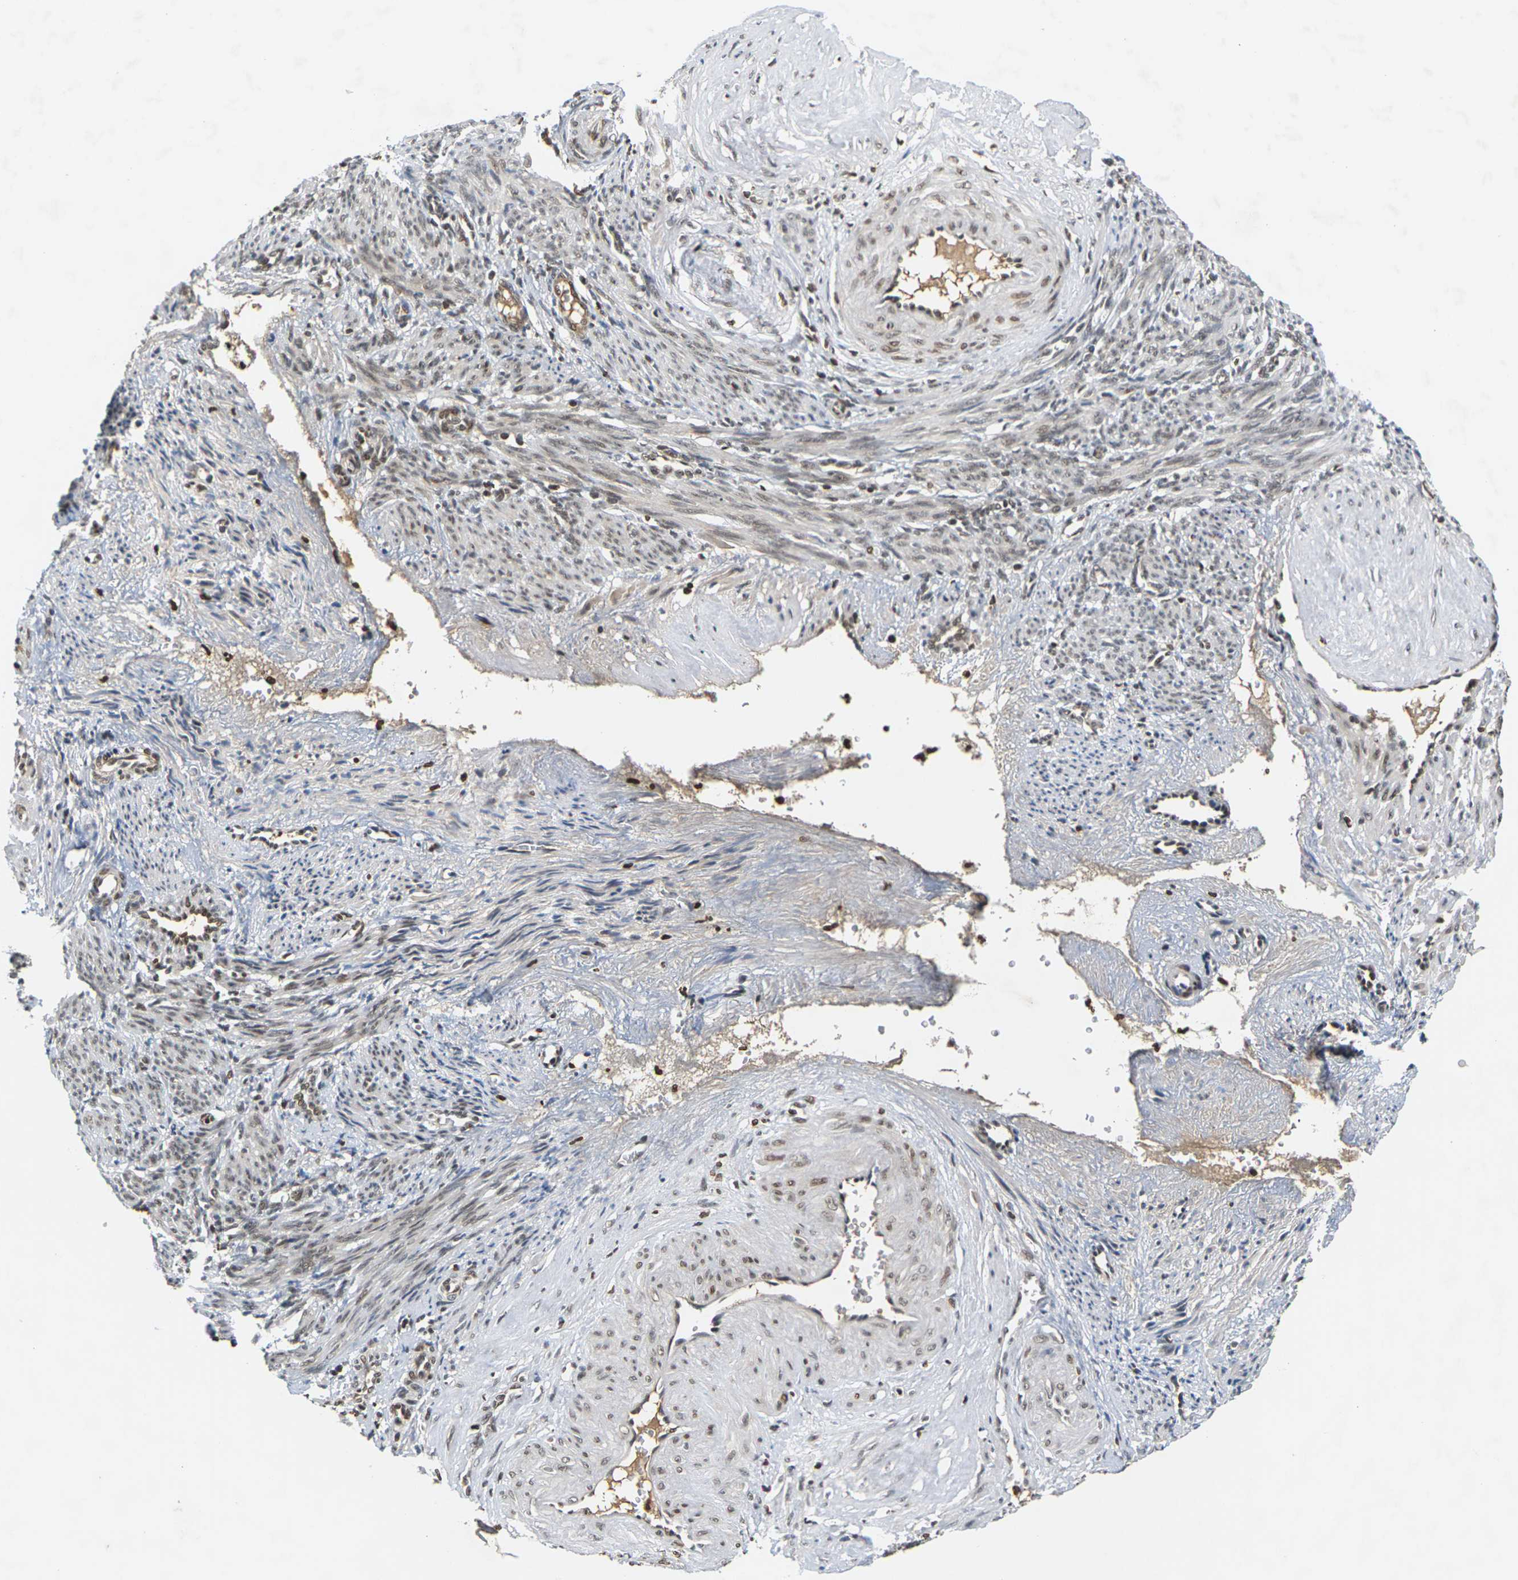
{"staining": {"intensity": "moderate", "quantity": ">75%", "location": "cytoplasmic/membranous,nuclear"}, "tissue": "smooth muscle", "cell_type": "Smooth muscle cells", "image_type": "normal", "snomed": [{"axis": "morphology", "description": "Normal tissue, NOS"}, {"axis": "topography", "description": "Endometrium"}], "caption": "Immunohistochemical staining of benign smooth muscle shows medium levels of moderate cytoplasmic/membranous,nuclear expression in approximately >75% of smooth muscle cells.", "gene": "NELFA", "patient": {"sex": "female", "age": 33}}